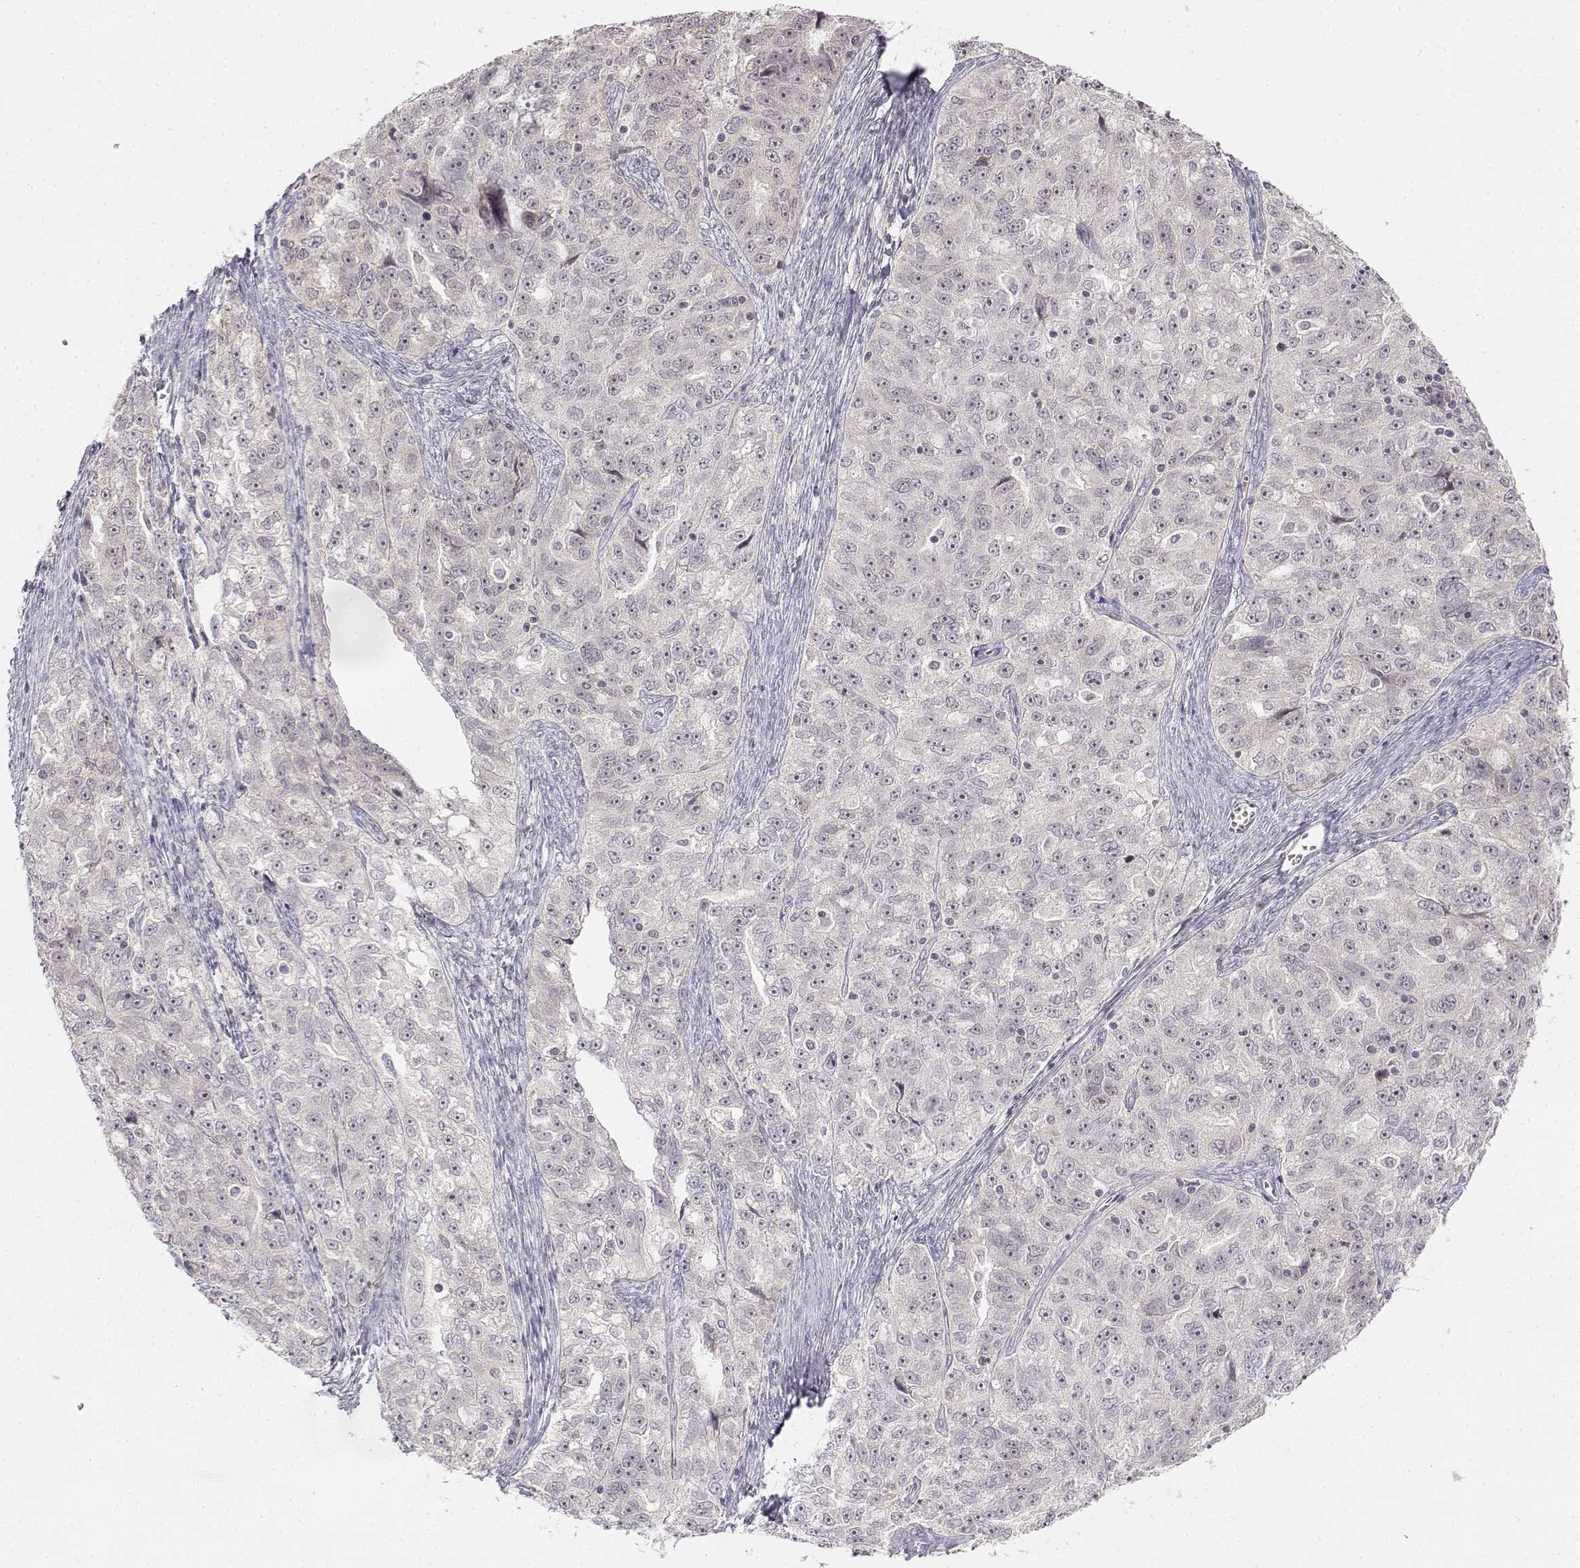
{"staining": {"intensity": "negative", "quantity": "none", "location": "none"}, "tissue": "ovarian cancer", "cell_type": "Tumor cells", "image_type": "cancer", "snomed": [{"axis": "morphology", "description": "Cystadenocarcinoma, serous, NOS"}, {"axis": "topography", "description": "Ovary"}], "caption": "This is an immunohistochemistry (IHC) photomicrograph of human ovarian cancer. There is no positivity in tumor cells.", "gene": "GLIPR1L2", "patient": {"sex": "female", "age": 51}}